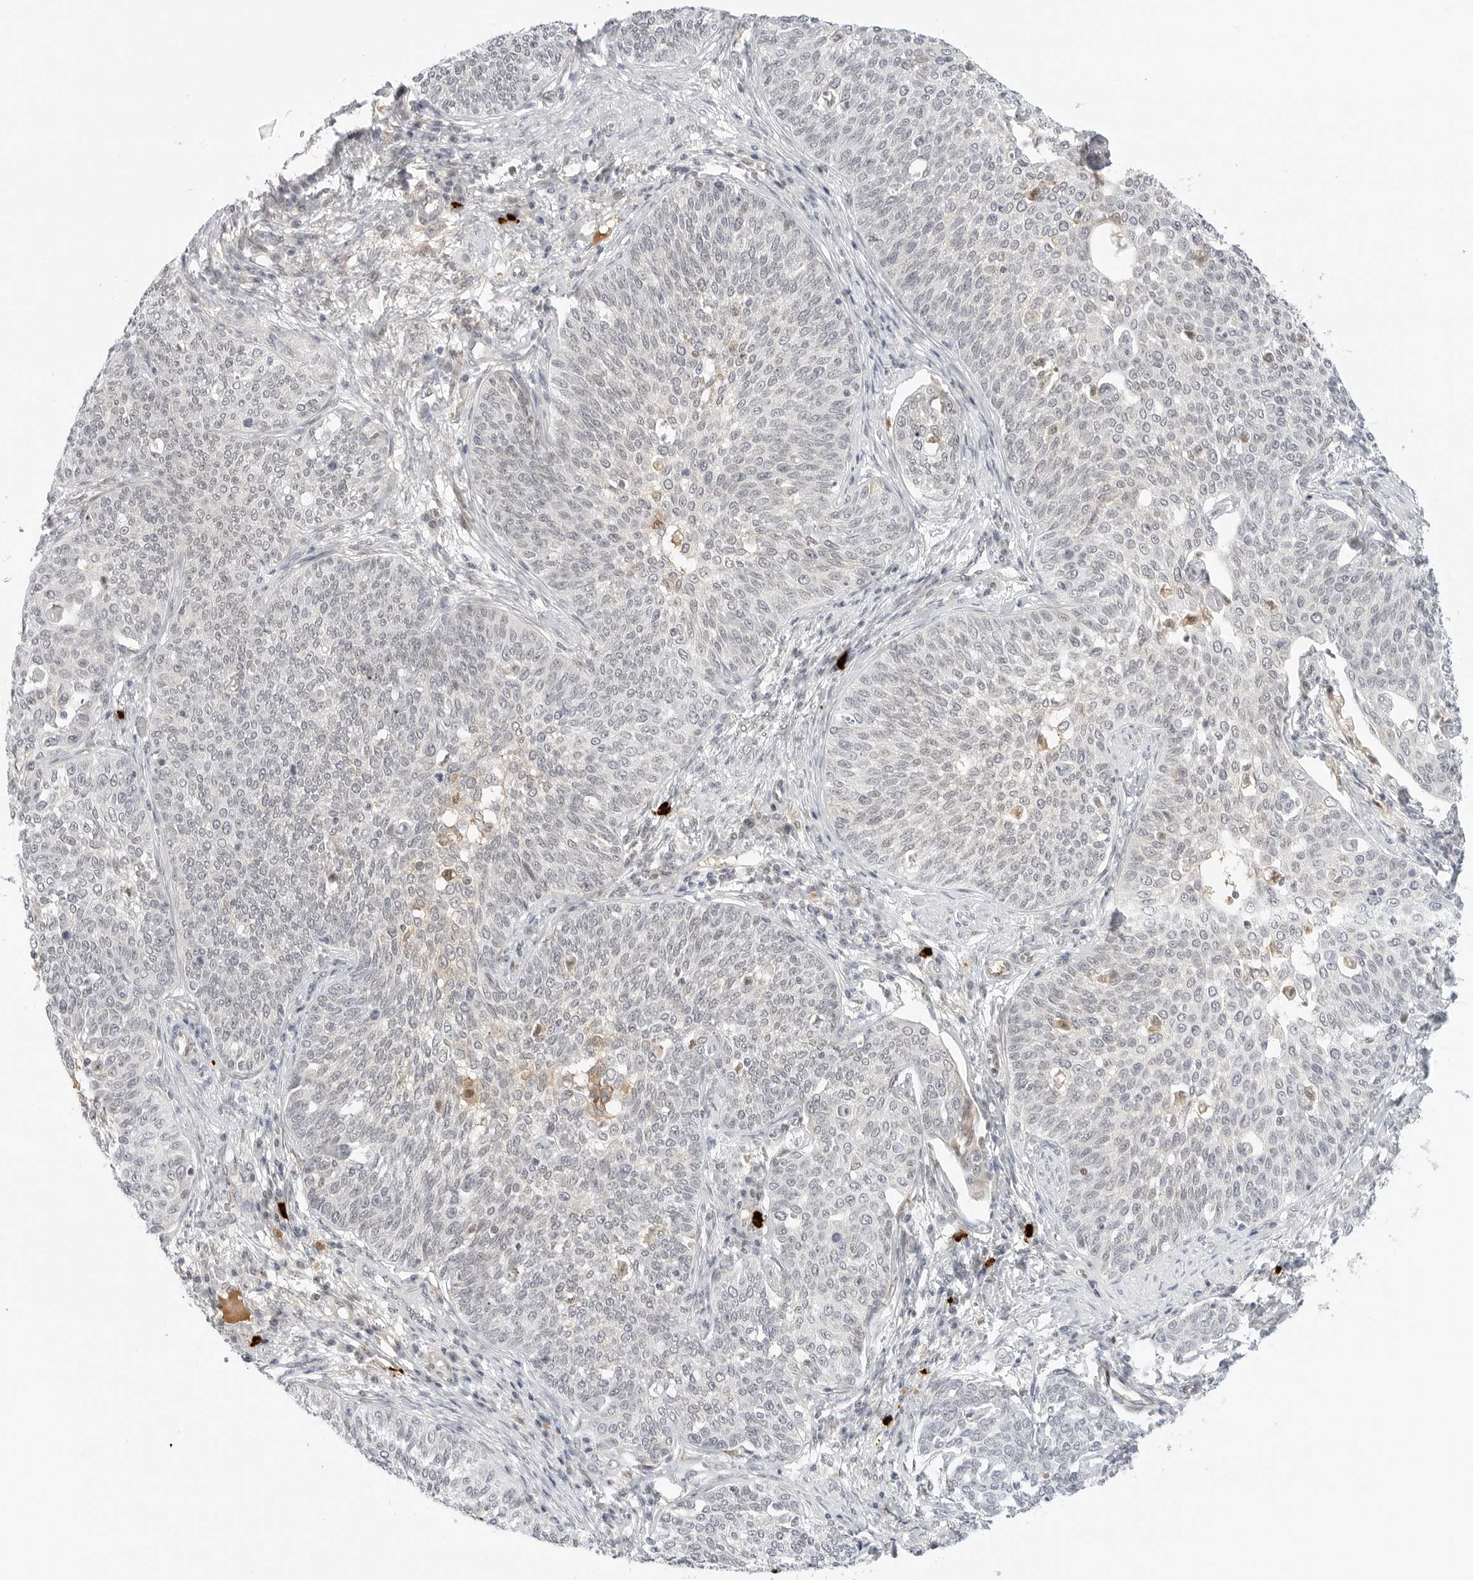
{"staining": {"intensity": "negative", "quantity": "none", "location": "none"}, "tissue": "cervical cancer", "cell_type": "Tumor cells", "image_type": "cancer", "snomed": [{"axis": "morphology", "description": "Squamous cell carcinoma, NOS"}, {"axis": "topography", "description": "Cervix"}], "caption": "Protein analysis of cervical cancer (squamous cell carcinoma) shows no significant staining in tumor cells.", "gene": "HIPK3", "patient": {"sex": "female", "age": 34}}